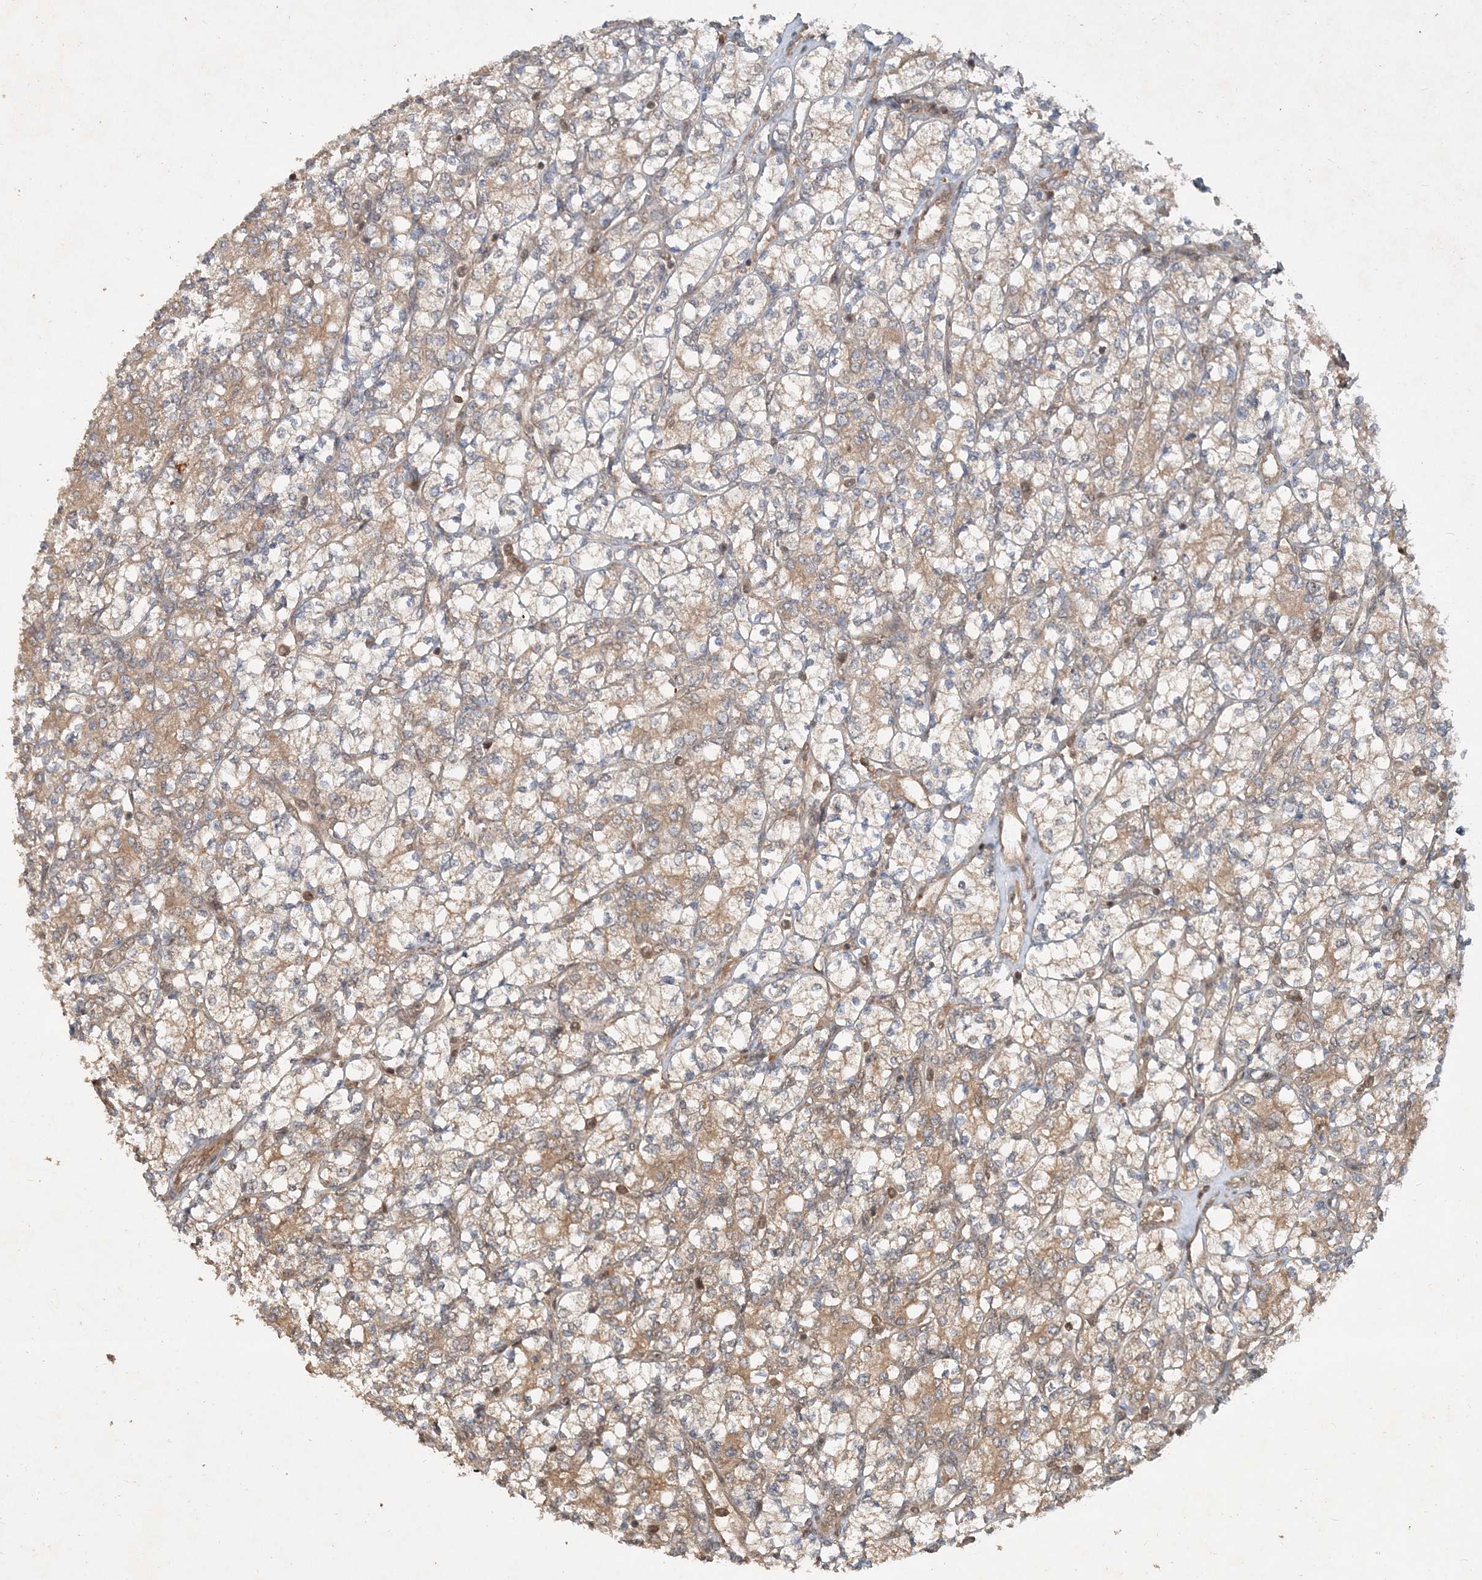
{"staining": {"intensity": "weak", "quantity": "25%-75%", "location": "cytoplasmic/membranous"}, "tissue": "renal cancer", "cell_type": "Tumor cells", "image_type": "cancer", "snomed": [{"axis": "morphology", "description": "Adenocarcinoma, NOS"}, {"axis": "topography", "description": "Kidney"}], "caption": "Tumor cells exhibit low levels of weak cytoplasmic/membranous positivity in approximately 25%-75% of cells in human renal cancer.", "gene": "UBR3", "patient": {"sex": "male", "age": 77}}